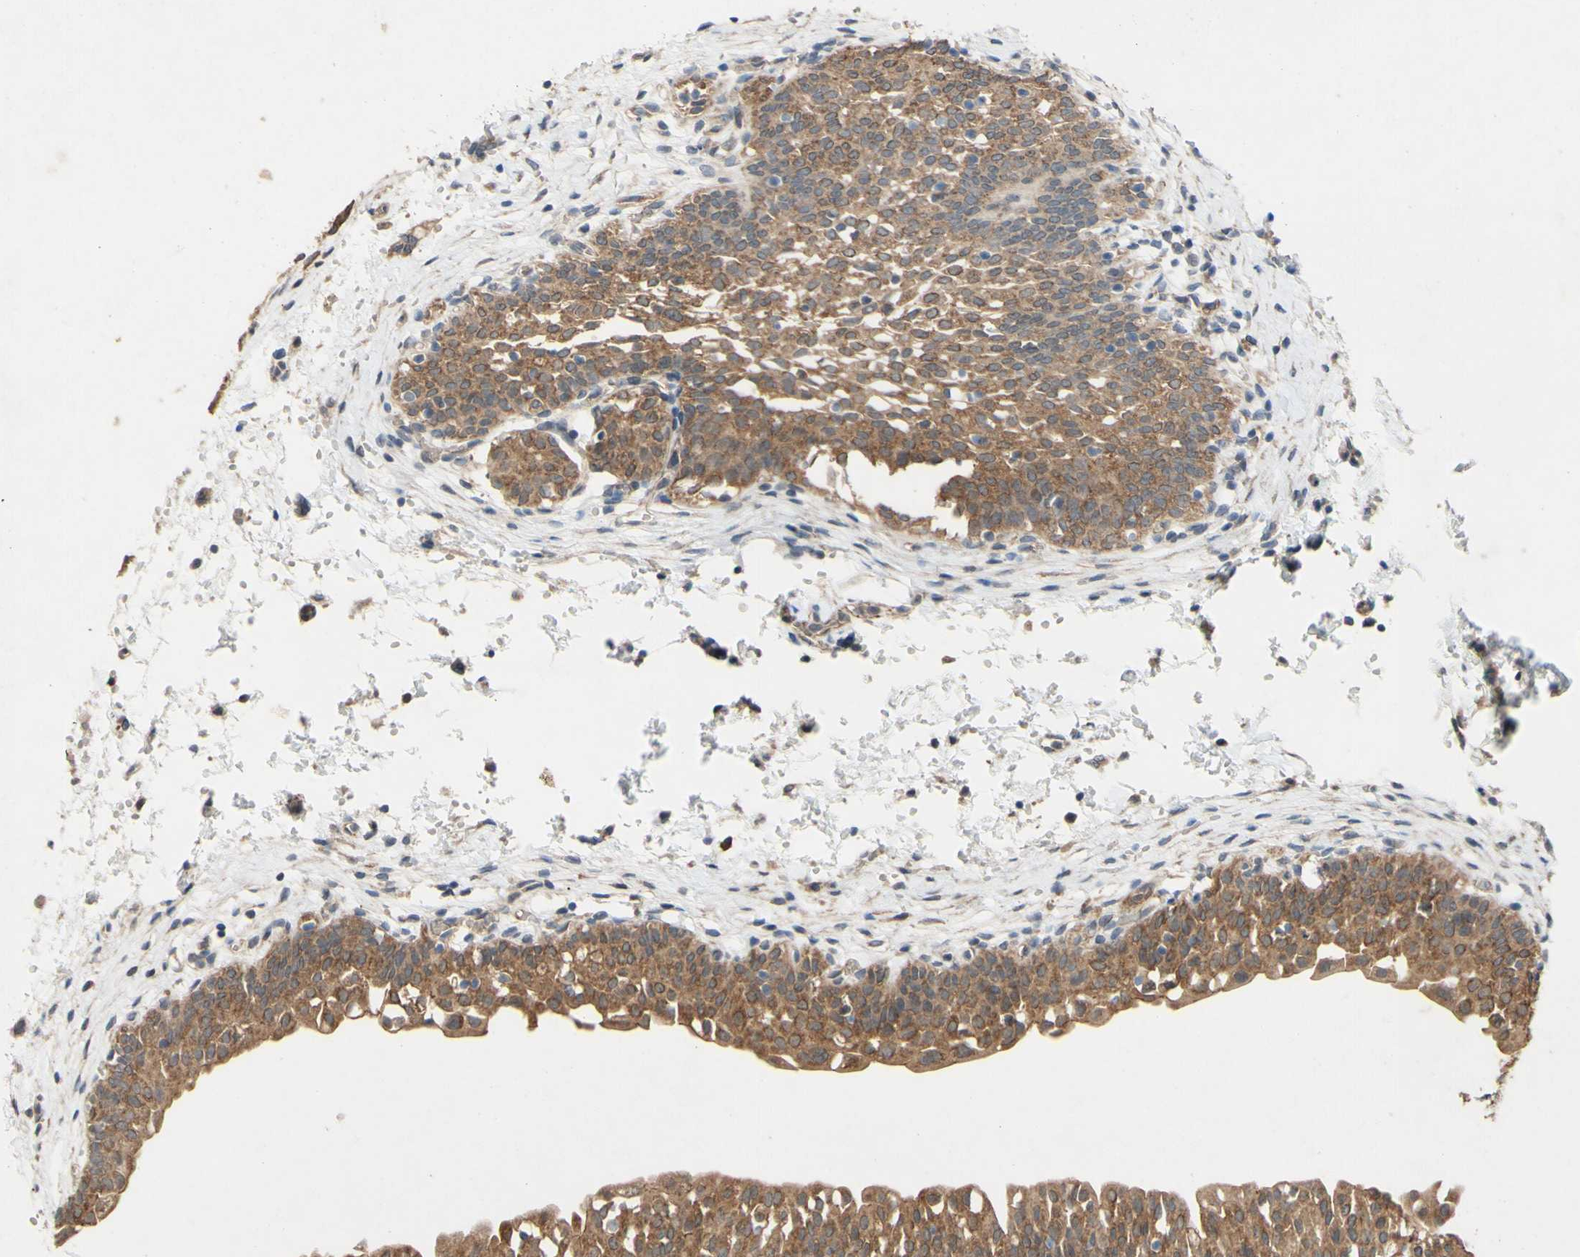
{"staining": {"intensity": "moderate", "quantity": ">75%", "location": "cytoplasmic/membranous,nuclear"}, "tissue": "urinary bladder", "cell_type": "Urothelial cells", "image_type": "normal", "snomed": [{"axis": "morphology", "description": "Normal tissue, NOS"}, {"axis": "topography", "description": "Urinary bladder"}], "caption": "Brown immunohistochemical staining in benign urinary bladder exhibits moderate cytoplasmic/membranous,nuclear expression in about >75% of urothelial cells.", "gene": "PDGFB", "patient": {"sex": "male", "age": 55}}